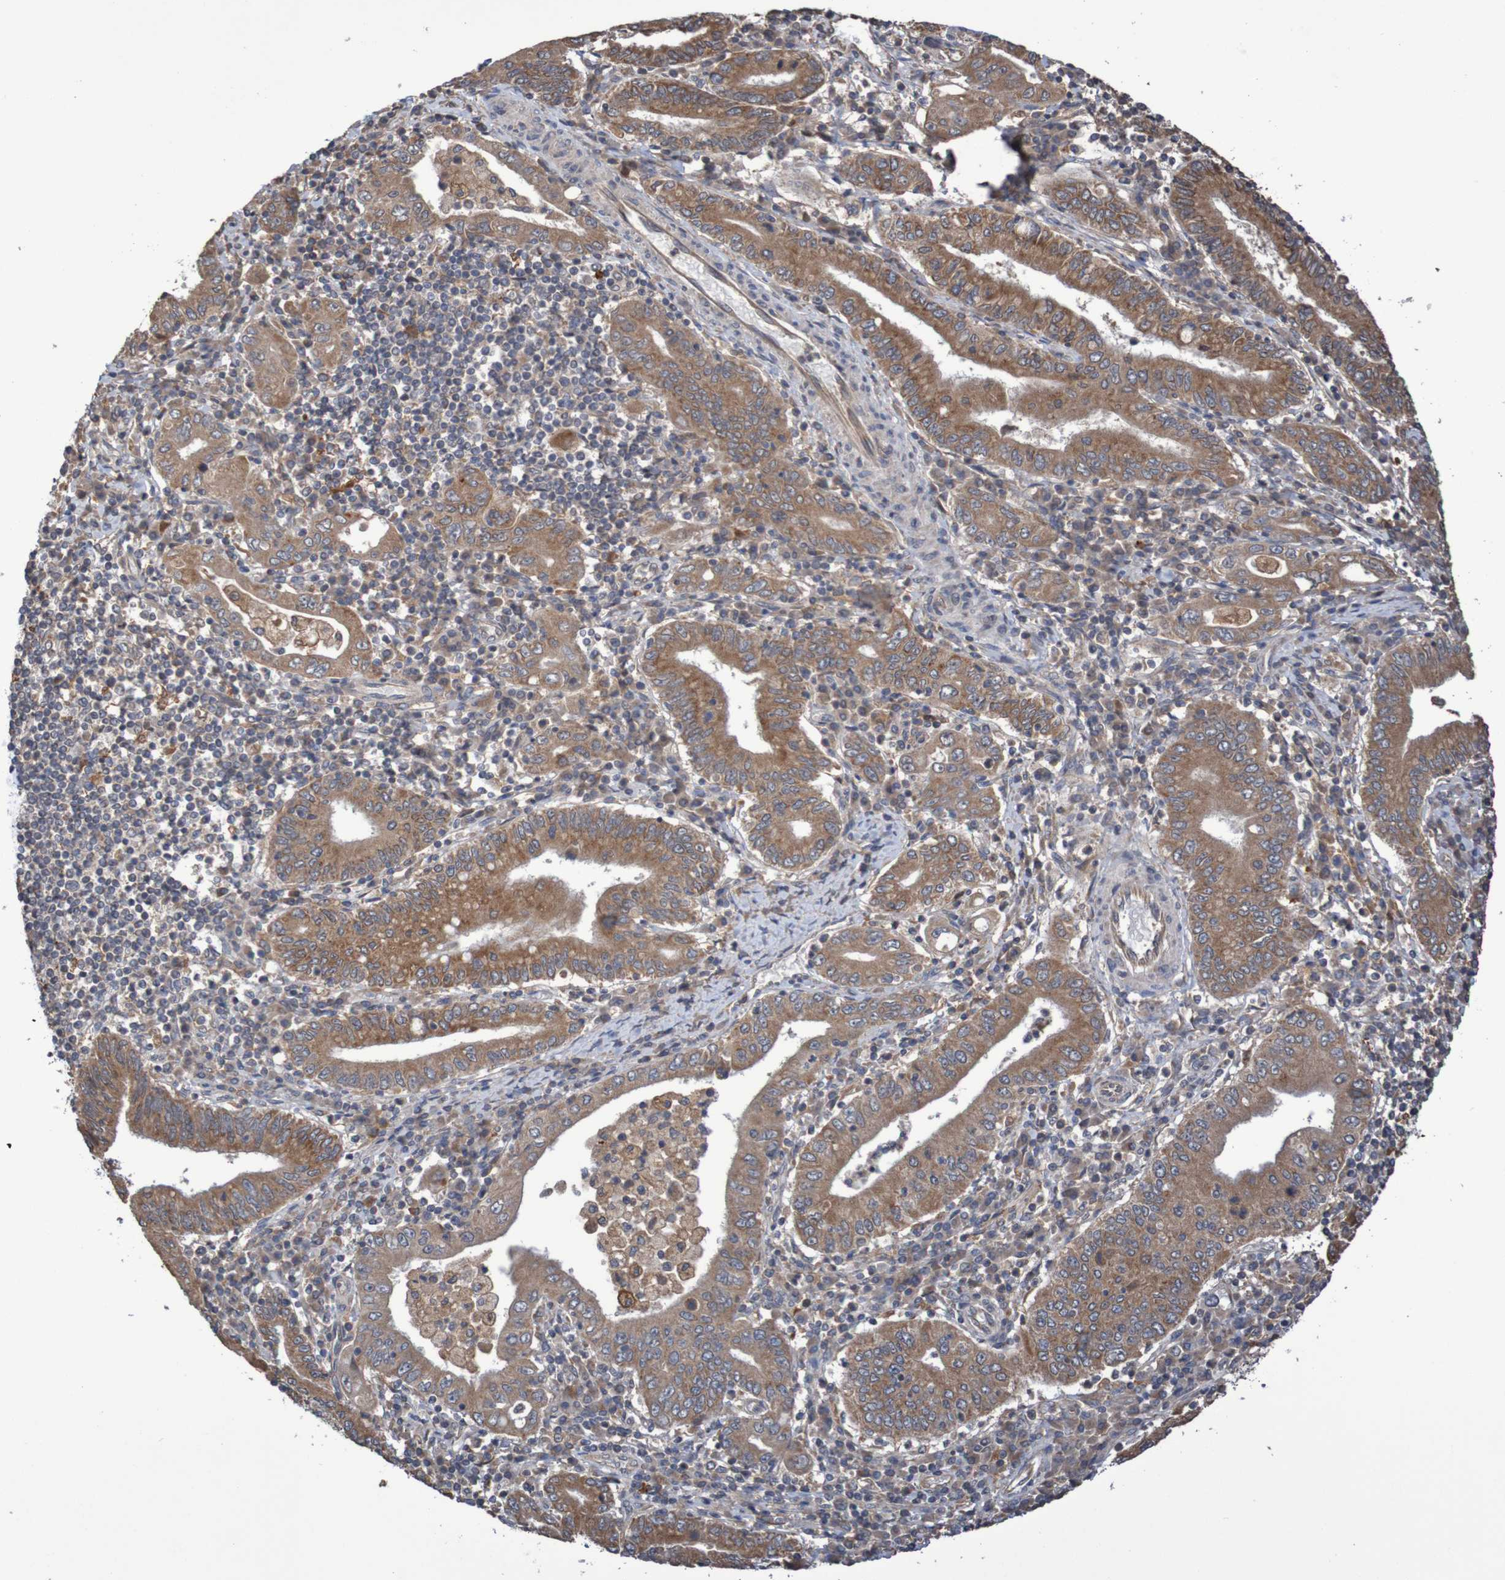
{"staining": {"intensity": "moderate", "quantity": ">75%", "location": "cytoplasmic/membranous"}, "tissue": "stomach cancer", "cell_type": "Tumor cells", "image_type": "cancer", "snomed": [{"axis": "morphology", "description": "Normal tissue, NOS"}, {"axis": "morphology", "description": "Adenocarcinoma, NOS"}, {"axis": "topography", "description": "Esophagus"}, {"axis": "topography", "description": "Stomach, upper"}, {"axis": "topography", "description": "Peripheral nerve tissue"}], "caption": "Protein analysis of stomach cancer (adenocarcinoma) tissue shows moderate cytoplasmic/membranous expression in approximately >75% of tumor cells.", "gene": "PHYH", "patient": {"sex": "male", "age": 62}}